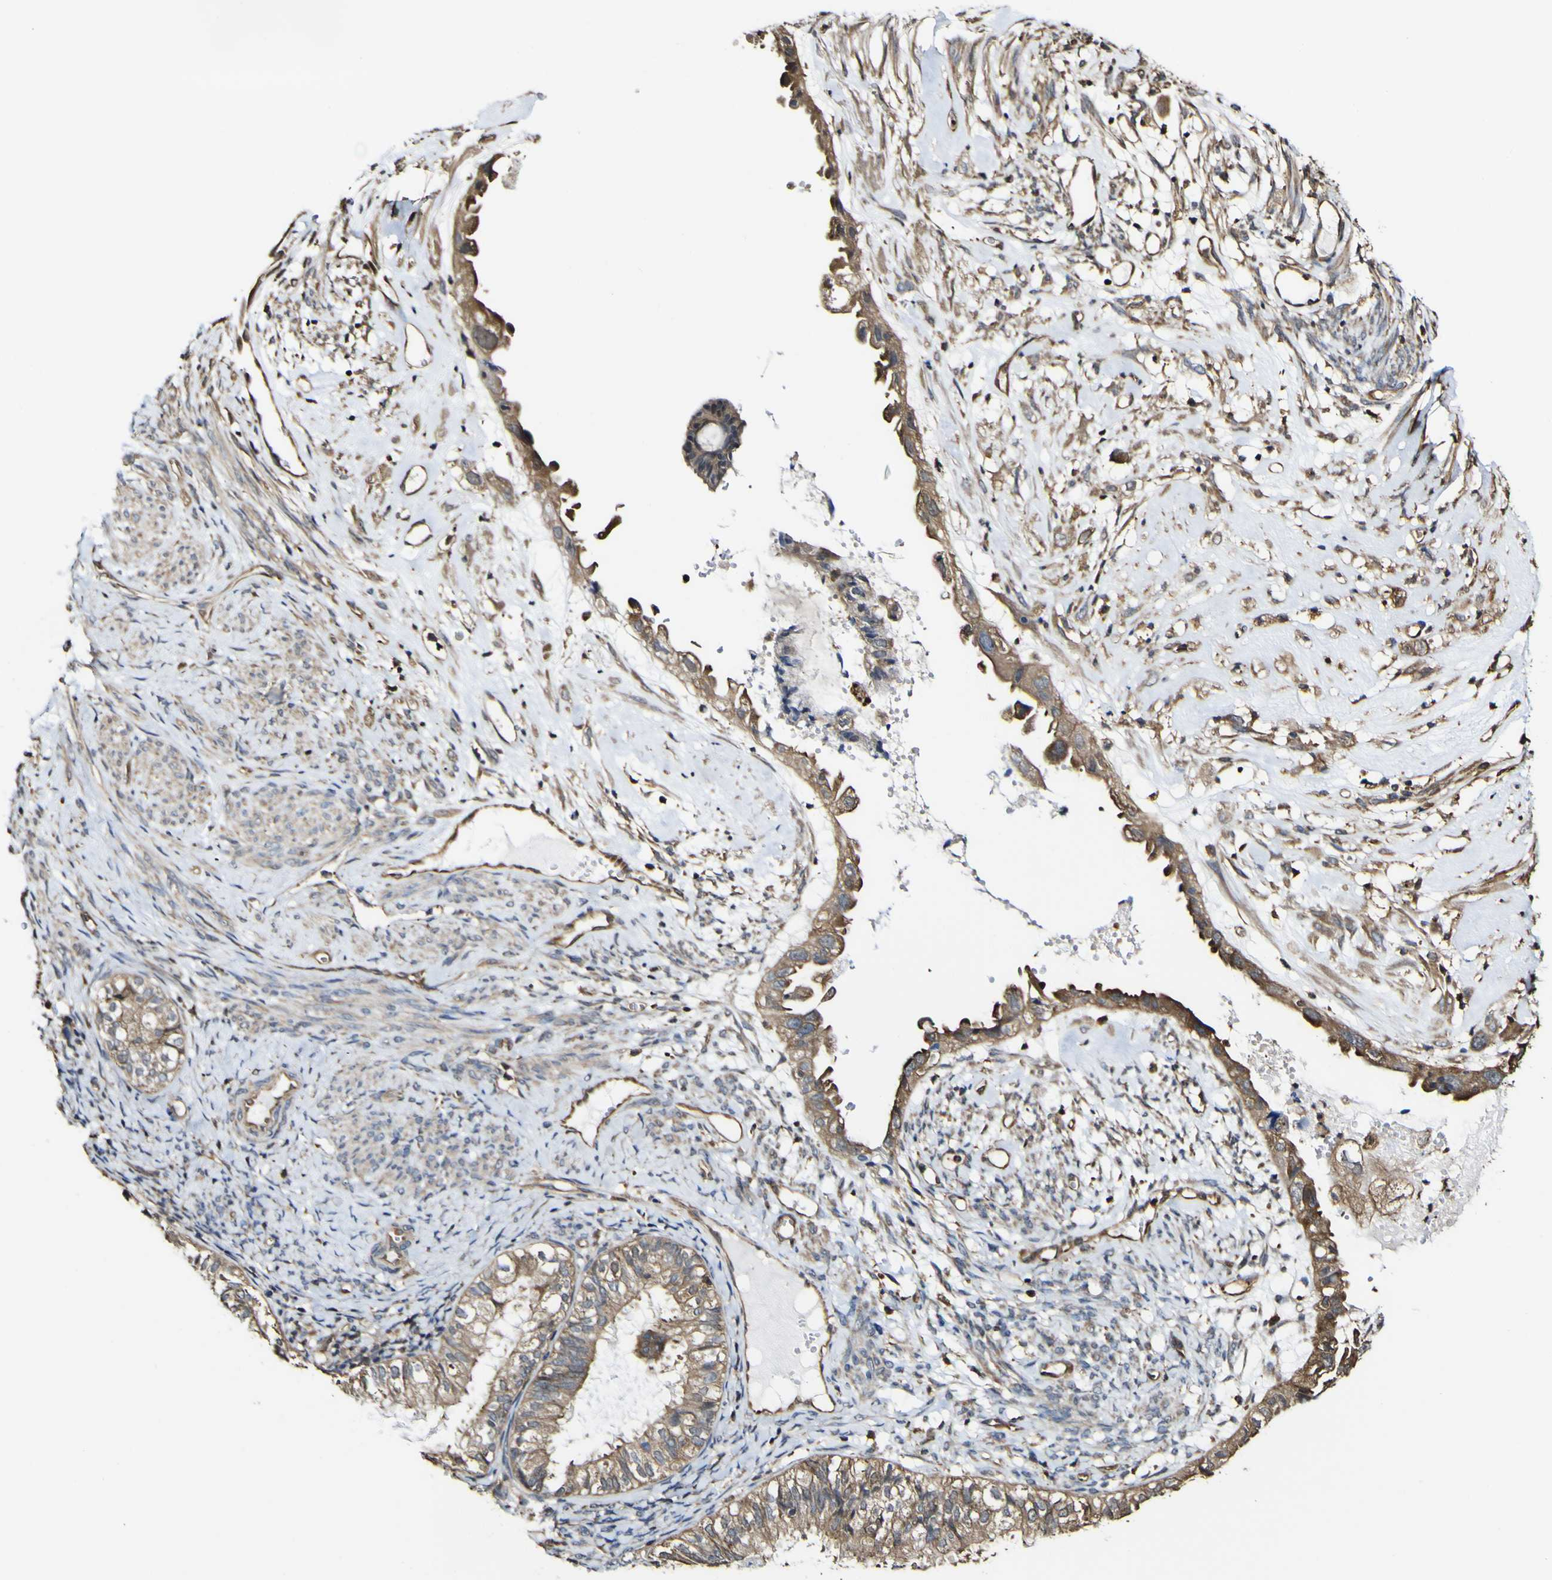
{"staining": {"intensity": "moderate", "quantity": ">75%", "location": "cytoplasmic/membranous"}, "tissue": "cervical cancer", "cell_type": "Tumor cells", "image_type": "cancer", "snomed": [{"axis": "morphology", "description": "Normal tissue, NOS"}, {"axis": "morphology", "description": "Adenocarcinoma, NOS"}, {"axis": "topography", "description": "Cervix"}, {"axis": "topography", "description": "Endometrium"}], "caption": "A brown stain shows moderate cytoplasmic/membranous positivity of a protein in human adenocarcinoma (cervical) tumor cells.", "gene": "PTPRR", "patient": {"sex": "female", "age": 86}}